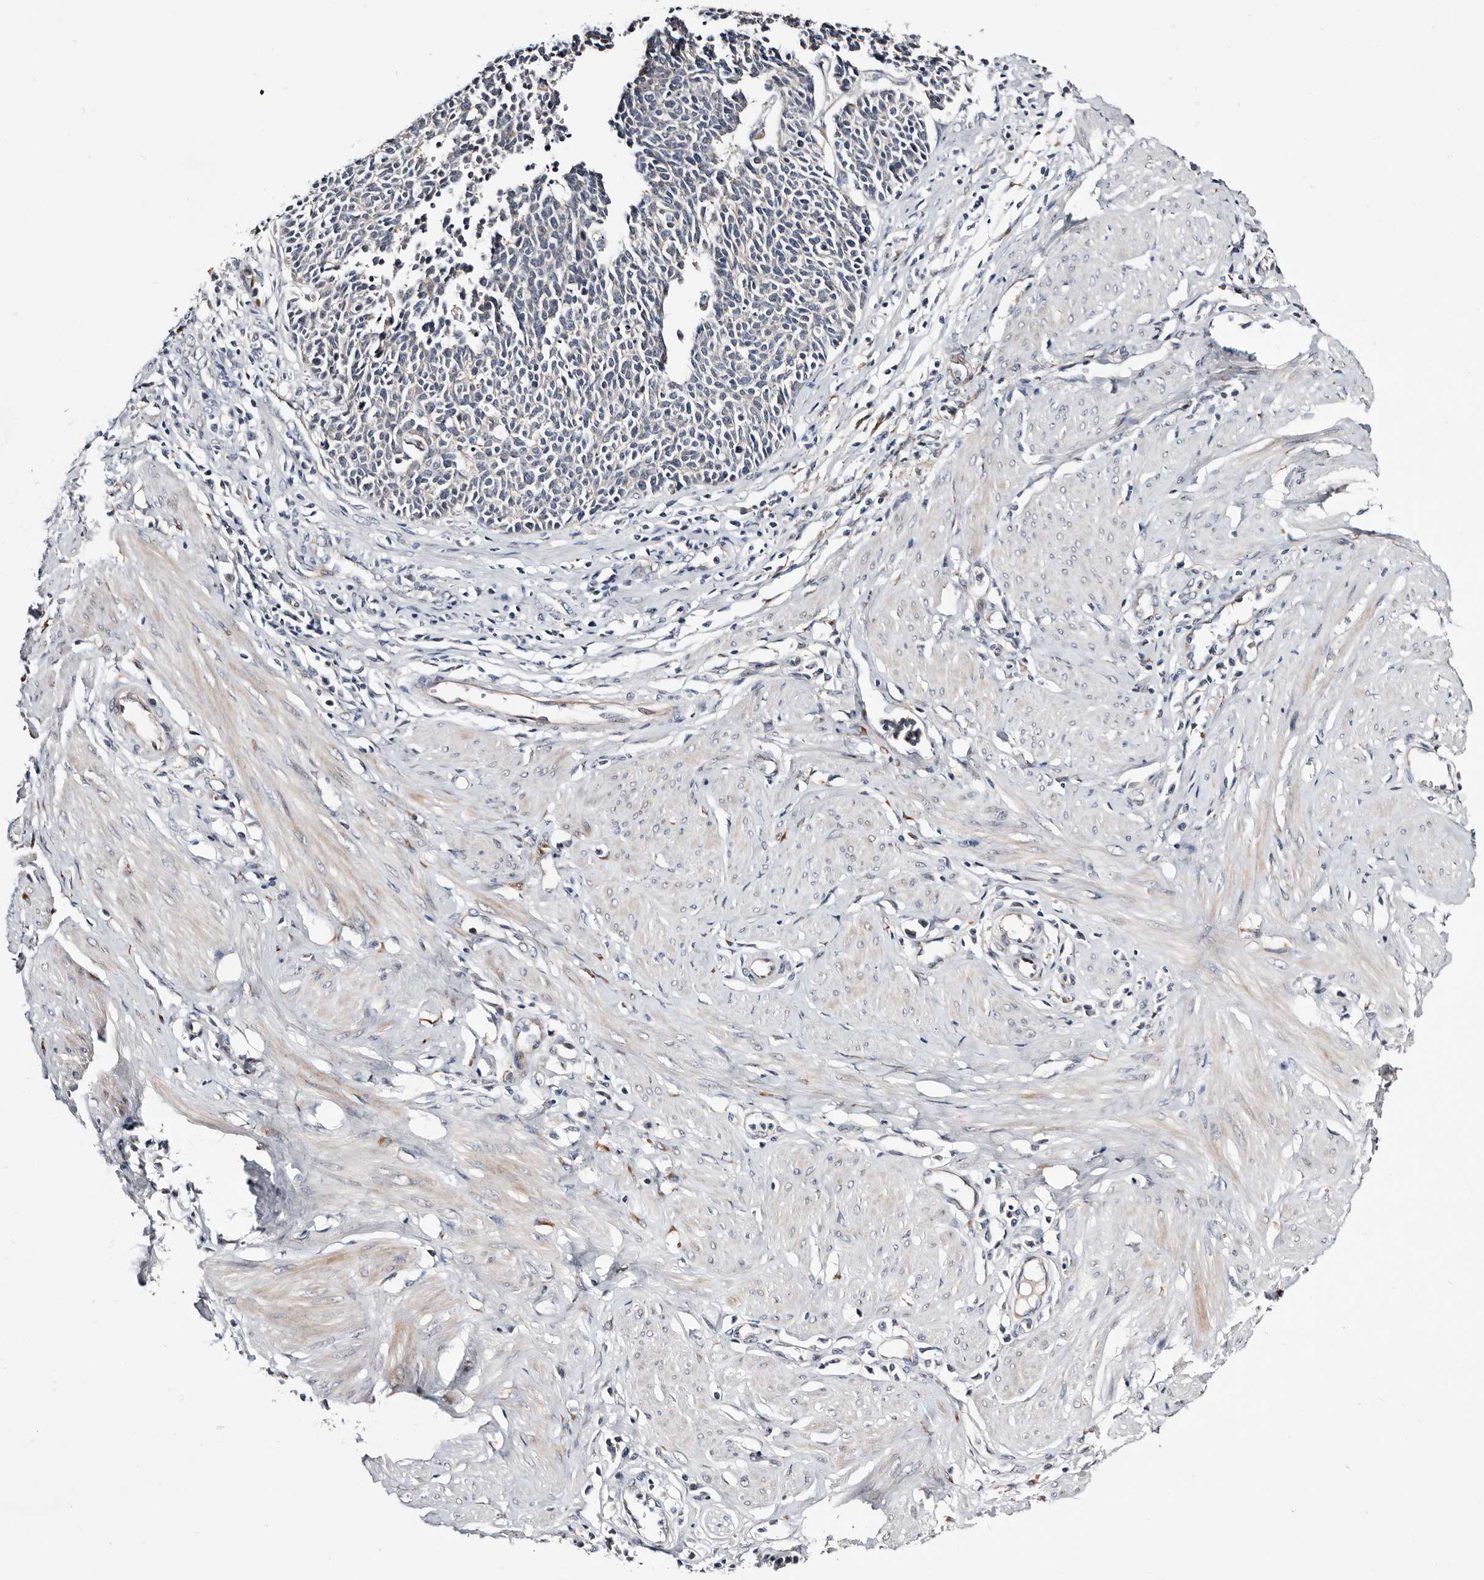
{"staining": {"intensity": "negative", "quantity": "none", "location": "none"}, "tissue": "cervical cancer", "cell_type": "Tumor cells", "image_type": "cancer", "snomed": [{"axis": "morphology", "description": "Normal tissue, NOS"}, {"axis": "morphology", "description": "Squamous cell carcinoma, NOS"}, {"axis": "topography", "description": "Cervix"}], "caption": "An immunohistochemistry histopathology image of cervical squamous cell carcinoma is shown. There is no staining in tumor cells of cervical squamous cell carcinoma. (Stains: DAB immunohistochemistry with hematoxylin counter stain, Microscopy: brightfield microscopy at high magnification).", "gene": "USH1C", "patient": {"sex": "female", "age": 35}}